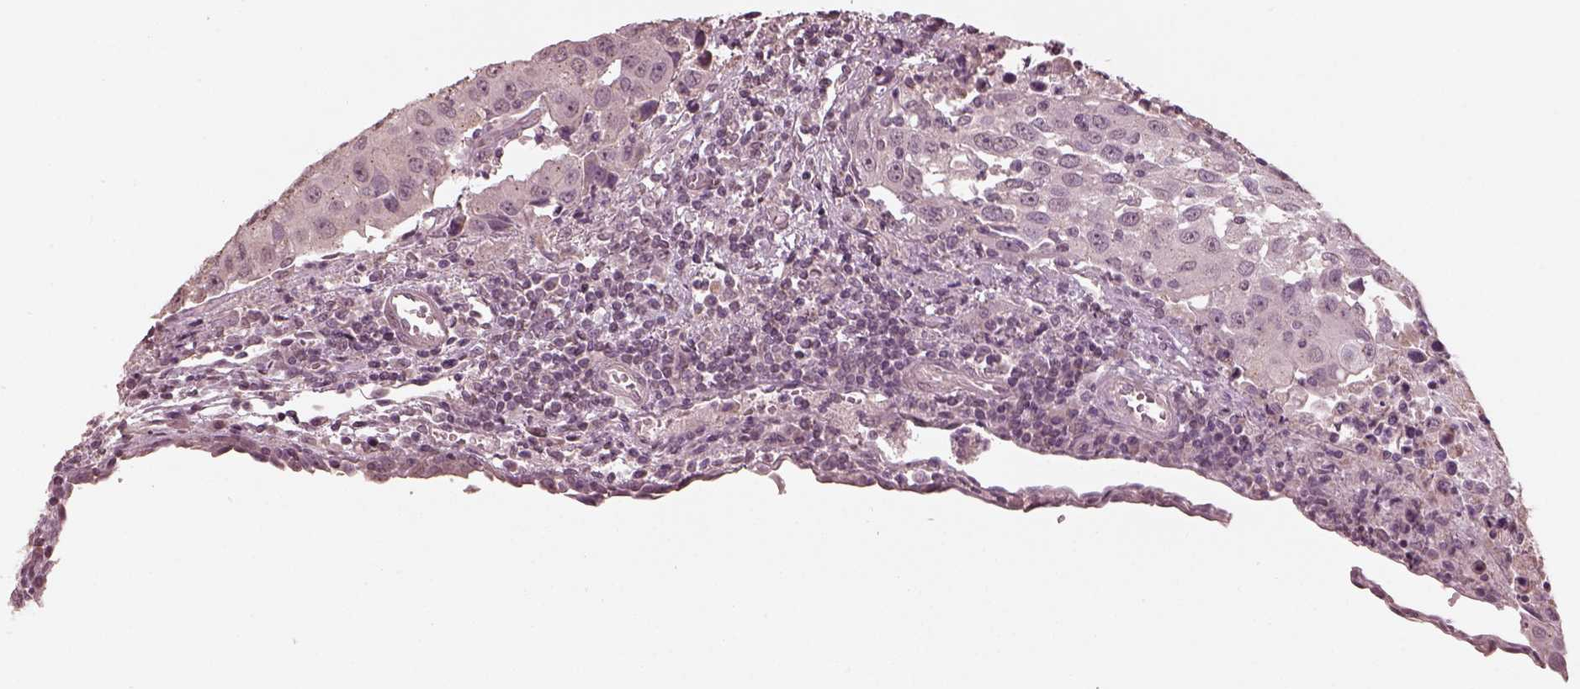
{"staining": {"intensity": "negative", "quantity": "none", "location": "none"}, "tissue": "urothelial cancer", "cell_type": "Tumor cells", "image_type": "cancer", "snomed": [{"axis": "morphology", "description": "Urothelial carcinoma, High grade"}, {"axis": "topography", "description": "Urinary bladder"}], "caption": "Photomicrograph shows no protein positivity in tumor cells of urothelial carcinoma (high-grade) tissue.", "gene": "SLC7A4", "patient": {"sex": "female", "age": 85}}